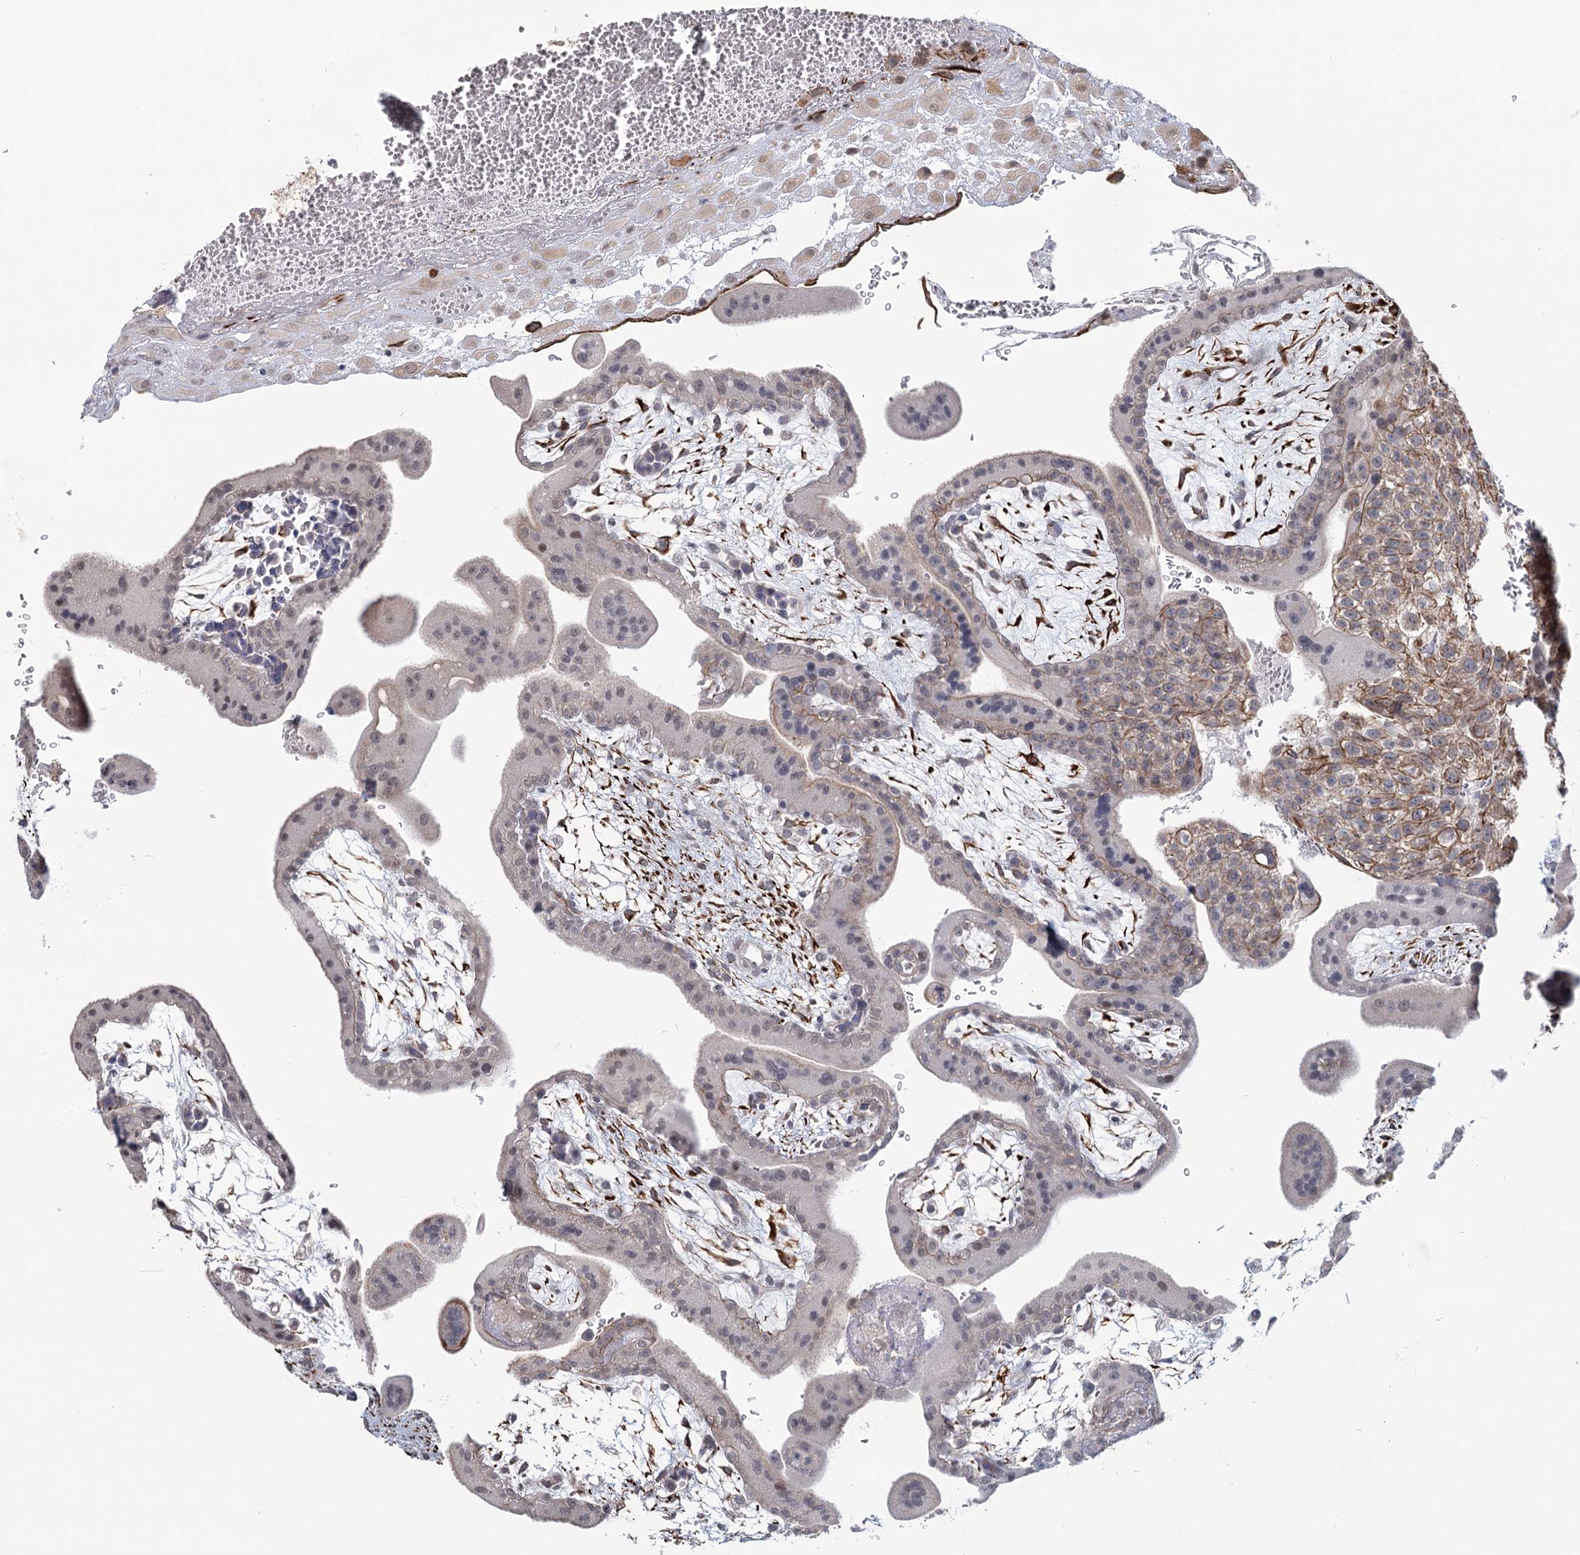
{"staining": {"intensity": "moderate", "quantity": "25%-75%", "location": "cytoplasmic/membranous"}, "tissue": "placenta", "cell_type": "Decidual cells", "image_type": "normal", "snomed": [{"axis": "morphology", "description": "Normal tissue, NOS"}, {"axis": "topography", "description": "Placenta"}], "caption": "Immunohistochemistry staining of unremarkable placenta, which reveals medium levels of moderate cytoplasmic/membranous expression in about 25%-75% of decidual cells indicating moderate cytoplasmic/membranous protein expression. The staining was performed using DAB (brown) for protein detection and nuclei were counterstained in hematoxylin (blue).", "gene": "TMEM70", "patient": {"sex": "female", "age": 35}}